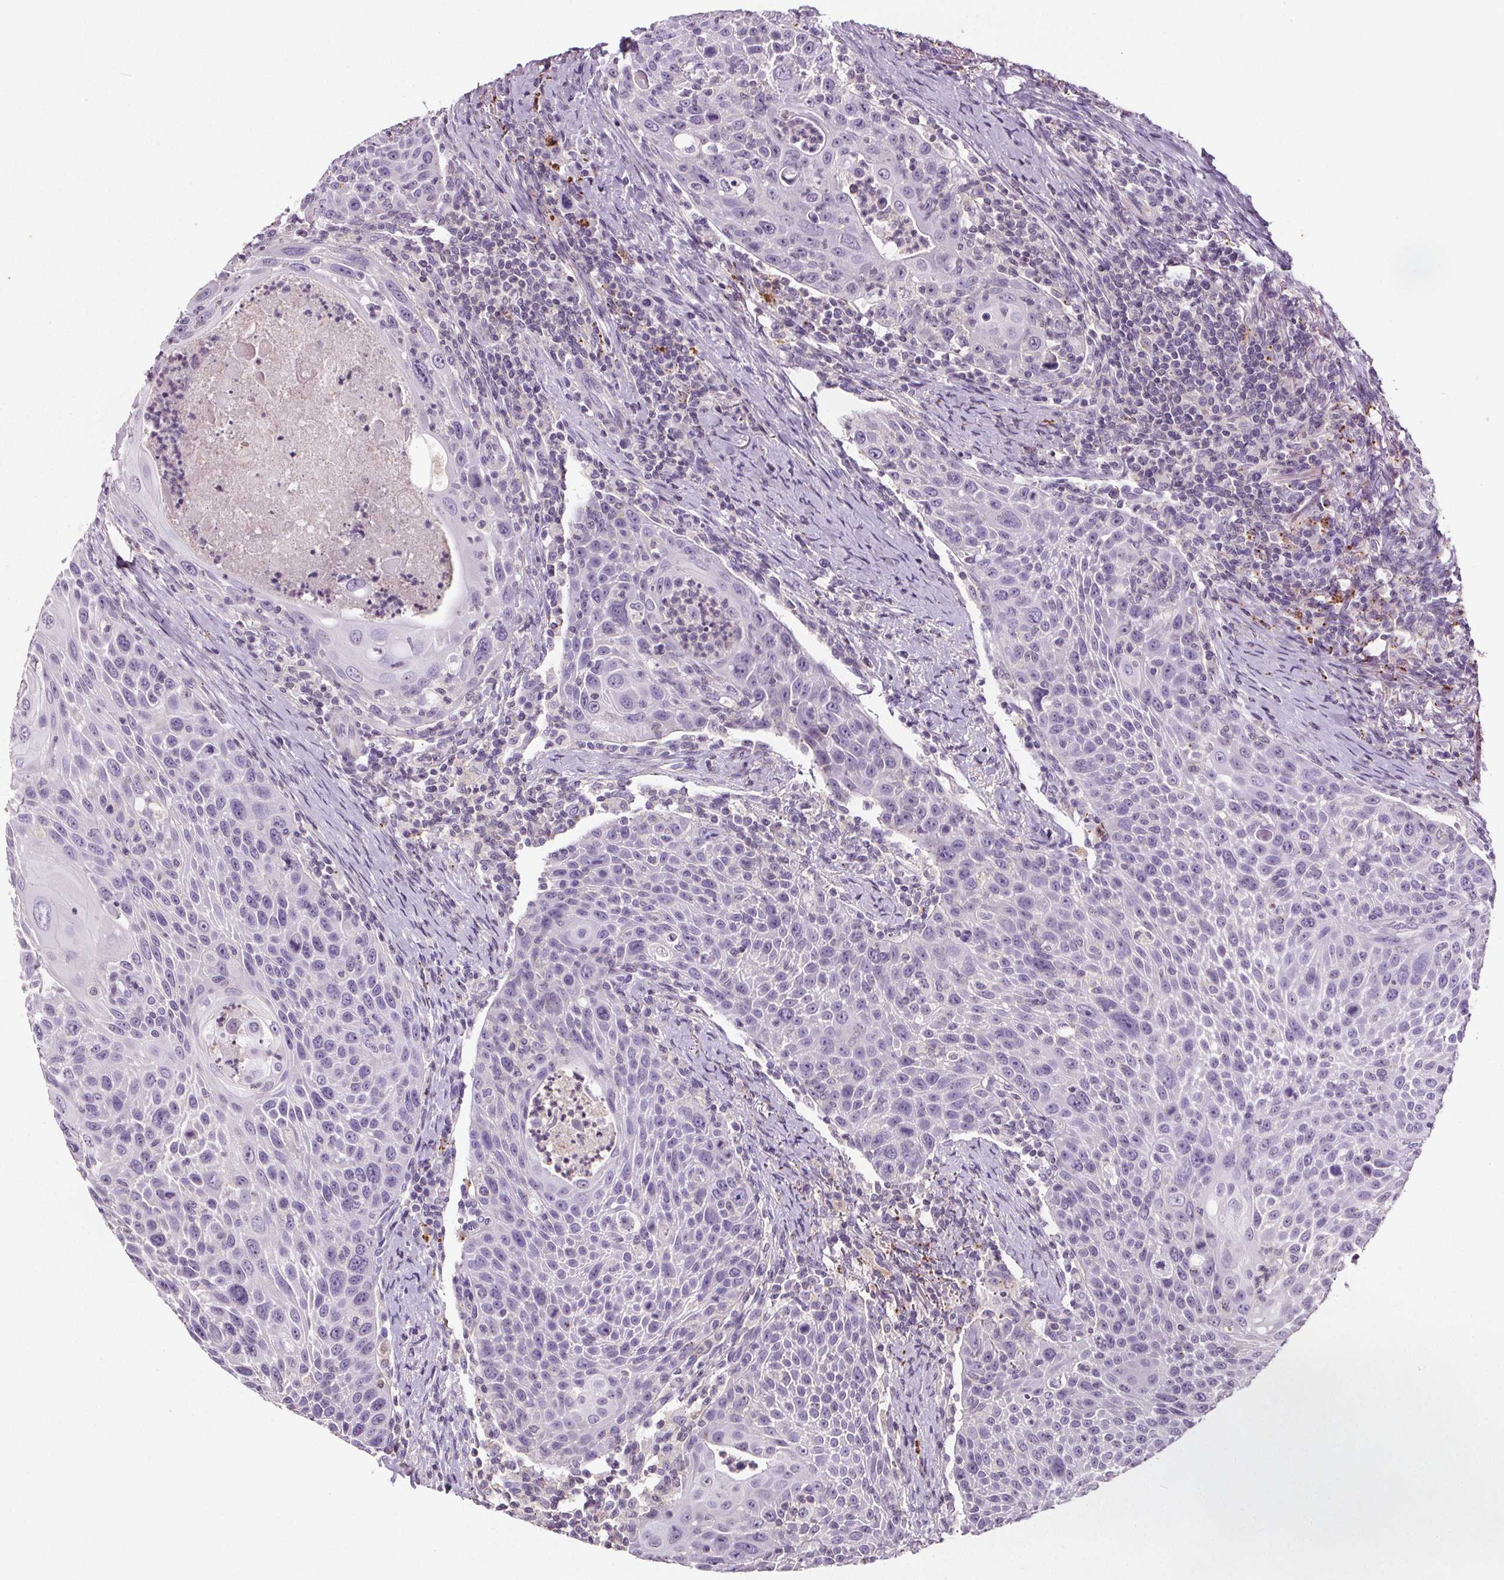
{"staining": {"intensity": "negative", "quantity": "none", "location": "none"}, "tissue": "head and neck cancer", "cell_type": "Tumor cells", "image_type": "cancer", "snomed": [{"axis": "morphology", "description": "Squamous cell carcinoma, NOS"}, {"axis": "topography", "description": "Head-Neck"}], "caption": "The image displays no significant staining in tumor cells of head and neck cancer.", "gene": "C19orf84", "patient": {"sex": "male", "age": 69}}